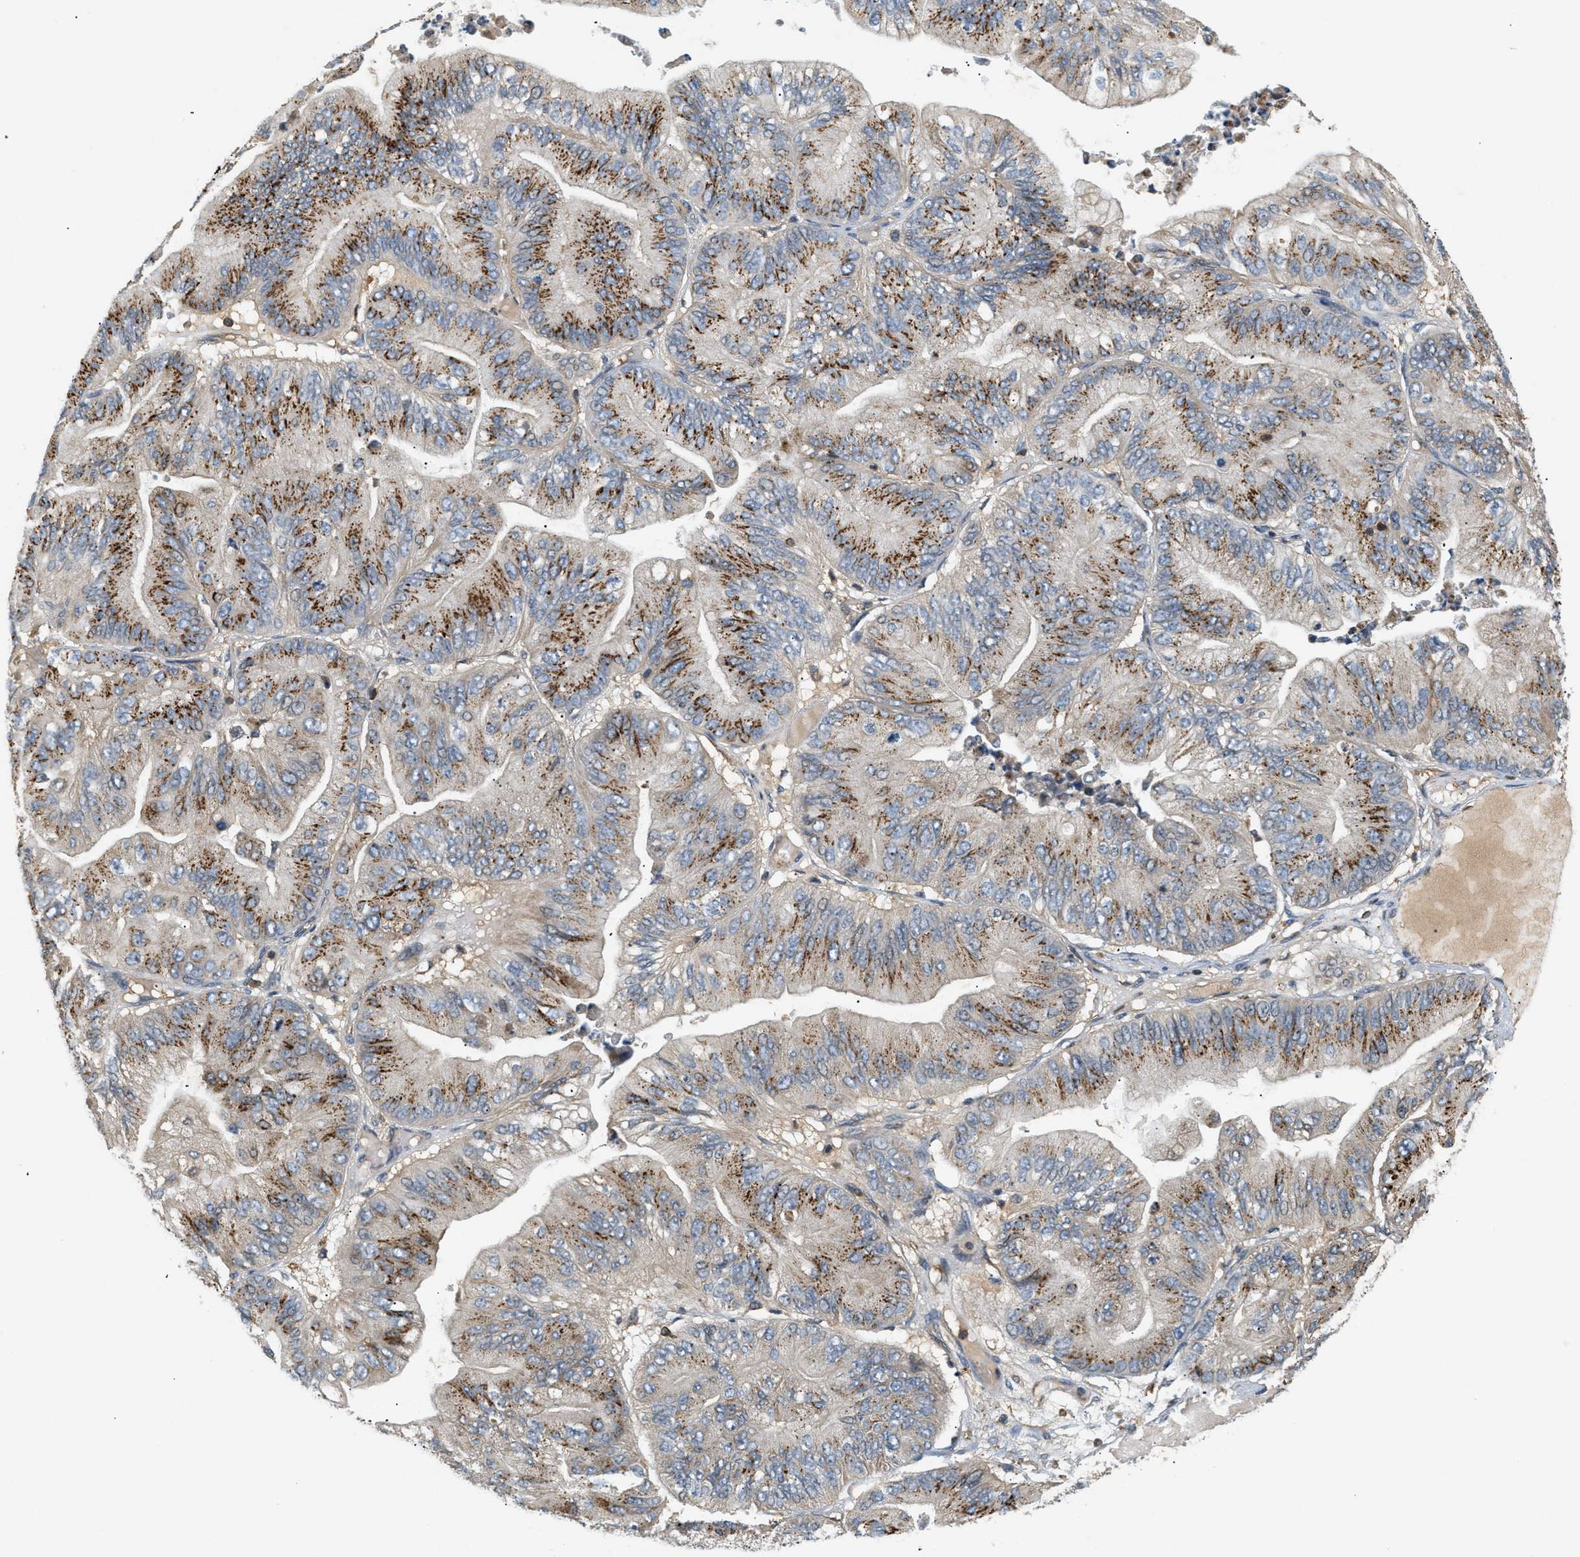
{"staining": {"intensity": "moderate", "quantity": ">75%", "location": "cytoplasmic/membranous"}, "tissue": "ovarian cancer", "cell_type": "Tumor cells", "image_type": "cancer", "snomed": [{"axis": "morphology", "description": "Cystadenocarcinoma, mucinous, NOS"}, {"axis": "topography", "description": "Ovary"}], "caption": "The histopathology image demonstrates staining of mucinous cystadenocarcinoma (ovarian), revealing moderate cytoplasmic/membranous protein staining (brown color) within tumor cells.", "gene": "FARS2", "patient": {"sex": "female", "age": 61}}